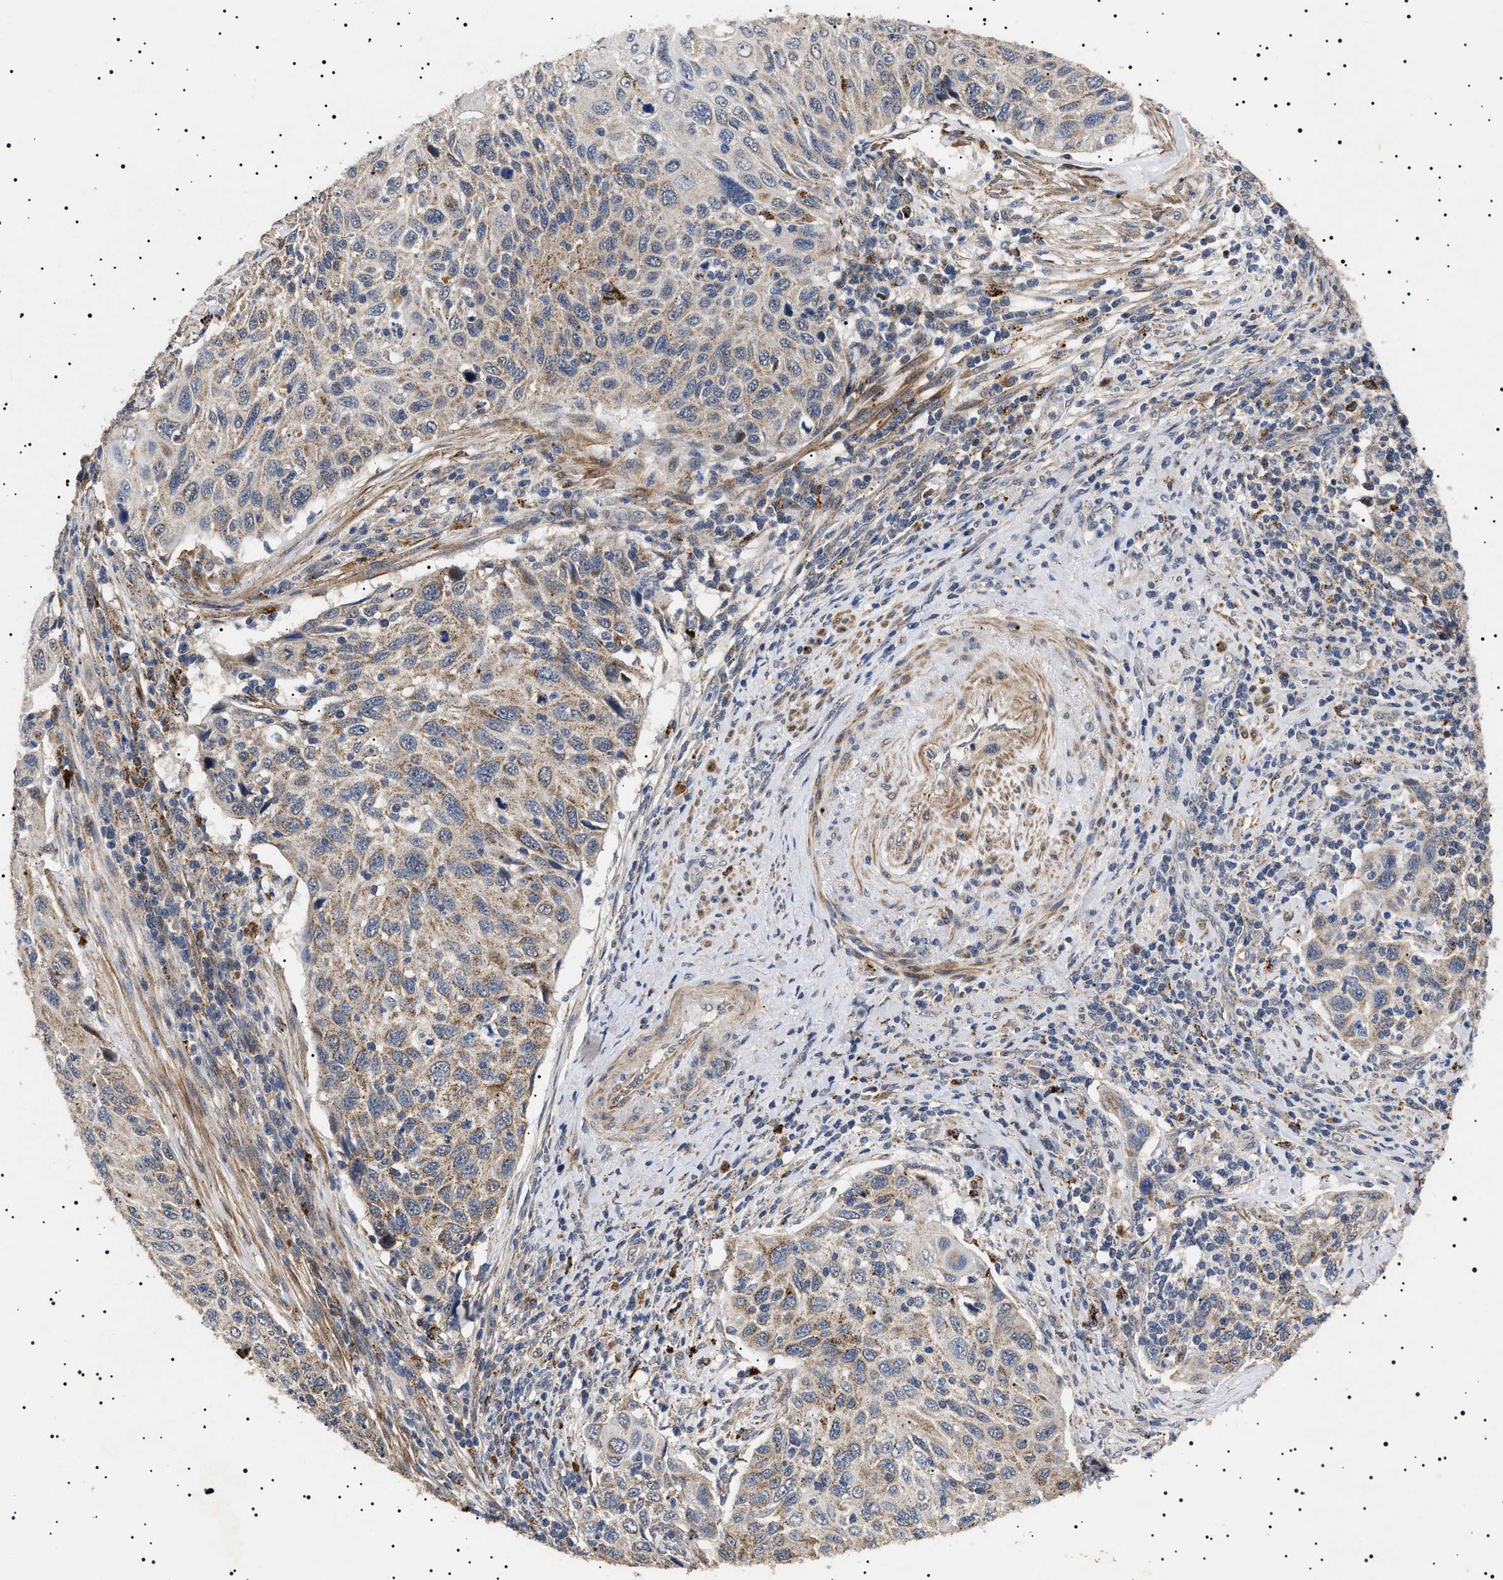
{"staining": {"intensity": "weak", "quantity": "25%-75%", "location": "cytoplasmic/membranous"}, "tissue": "cervical cancer", "cell_type": "Tumor cells", "image_type": "cancer", "snomed": [{"axis": "morphology", "description": "Squamous cell carcinoma, NOS"}, {"axis": "topography", "description": "Cervix"}], "caption": "Weak cytoplasmic/membranous positivity is identified in about 25%-75% of tumor cells in cervical cancer (squamous cell carcinoma). The staining is performed using DAB brown chromogen to label protein expression. The nuclei are counter-stained blue using hematoxylin.", "gene": "RAB34", "patient": {"sex": "female", "age": 70}}